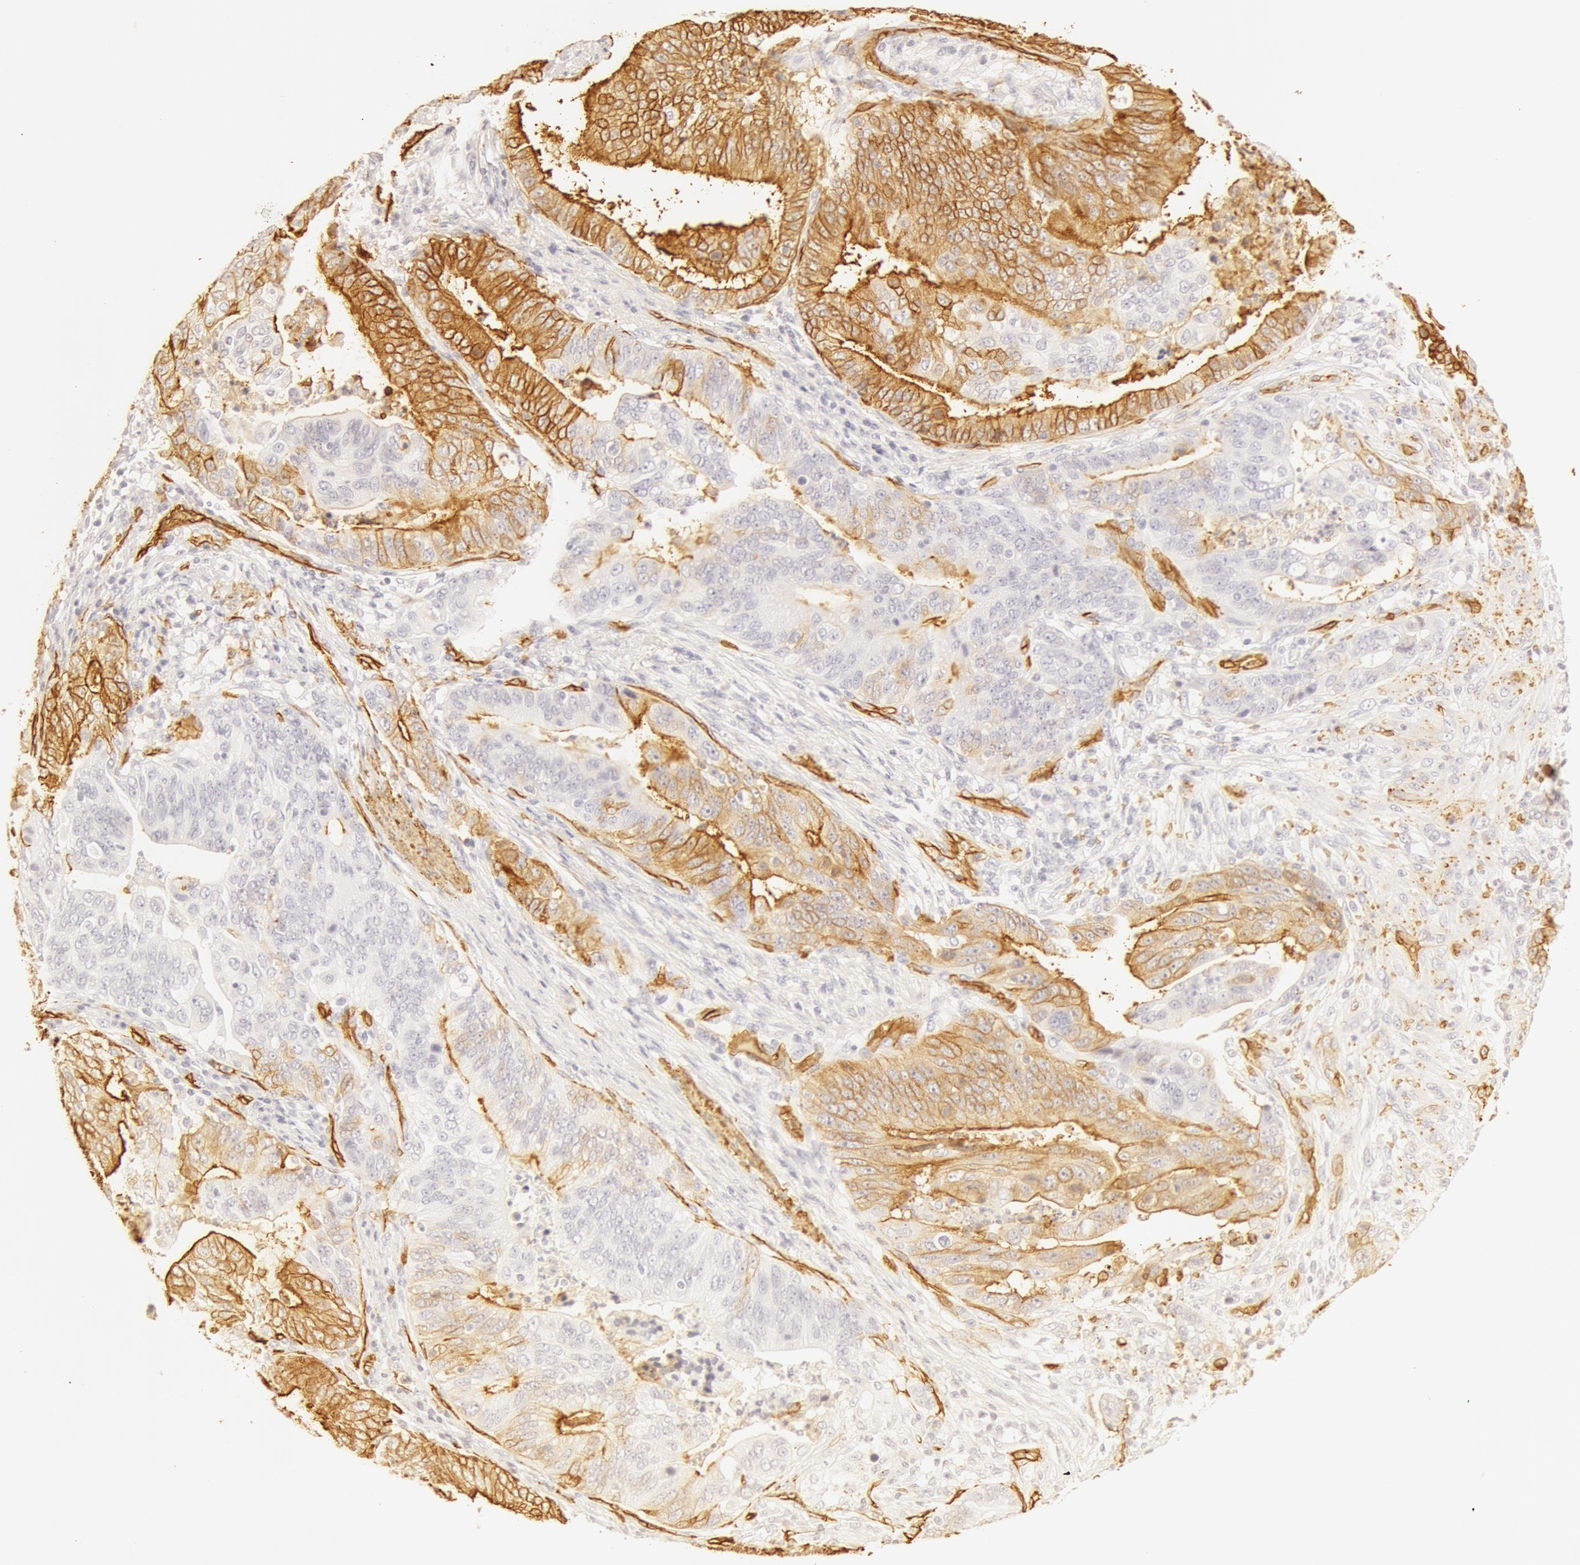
{"staining": {"intensity": "moderate", "quantity": ">75%", "location": "cytoplasmic/membranous"}, "tissue": "stomach cancer", "cell_type": "Tumor cells", "image_type": "cancer", "snomed": [{"axis": "morphology", "description": "Adenocarcinoma, NOS"}, {"axis": "topography", "description": "Stomach, upper"}], "caption": "The image demonstrates immunohistochemical staining of adenocarcinoma (stomach). There is moderate cytoplasmic/membranous expression is appreciated in approximately >75% of tumor cells. (Stains: DAB in brown, nuclei in blue, Microscopy: brightfield microscopy at high magnification).", "gene": "AQP1", "patient": {"sex": "female", "age": 50}}